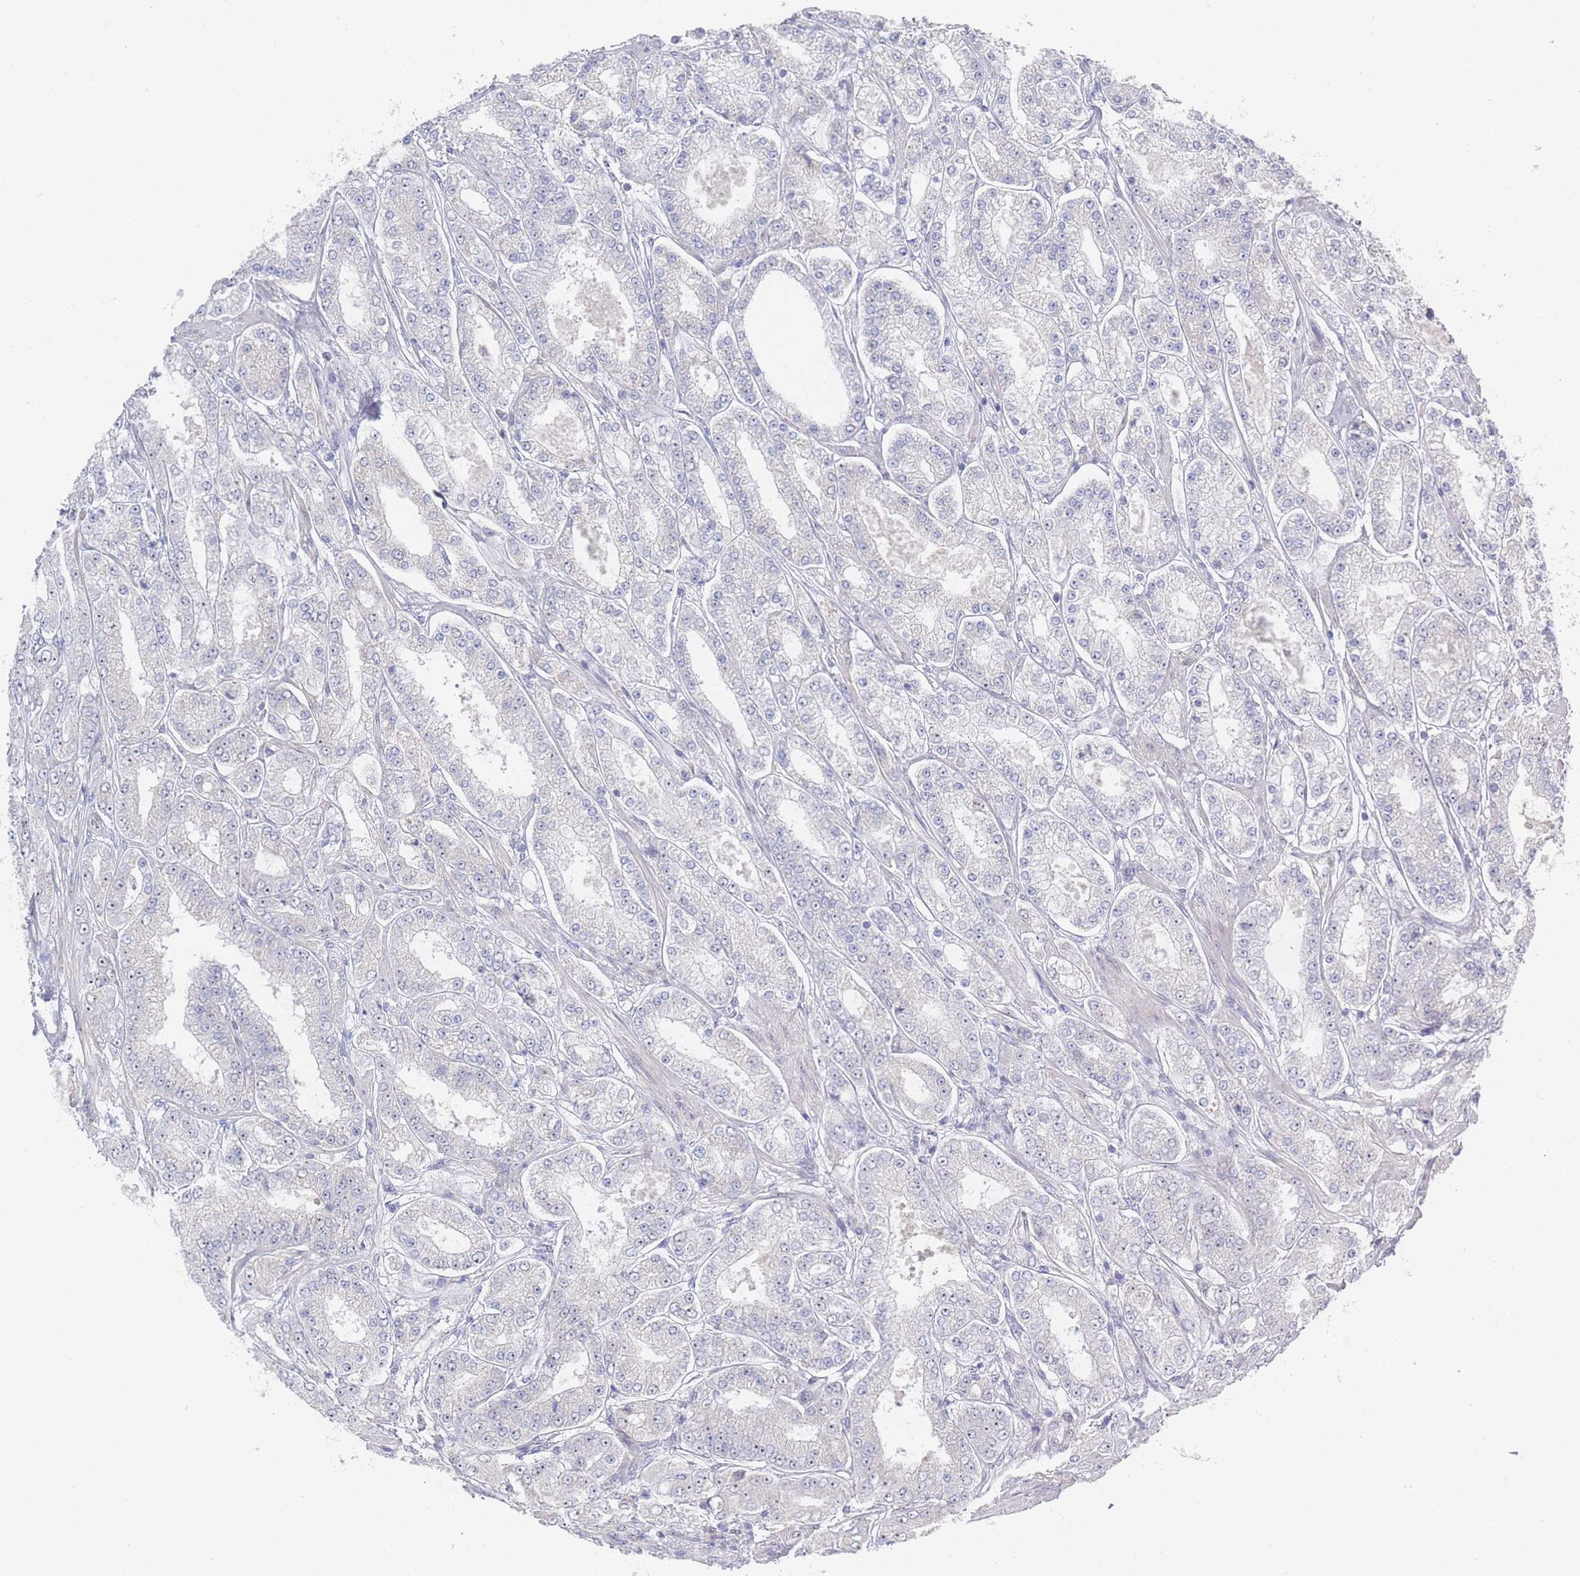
{"staining": {"intensity": "negative", "quantity": "none", "location": "none"}, "tissue": "prostate cancer", "cell_type": "Tumor cells", "image_type": "cancer", "snomed": [{"axis": "morphology", "description": "Adenocarcinoma, High grade"}, {"axis": "topography", "description": "Prostate"}], "caption": "Histopathology image shows no significant protein positivity in tumor cells of adenocarcinoma (high-grade) (prostate). (Brightfield microscopy of DAB (3,3'-diaminobenzidine) IHC at high magnification).", "gene": "ZNF142", "patient": {"sex": "male", "age": 68}}